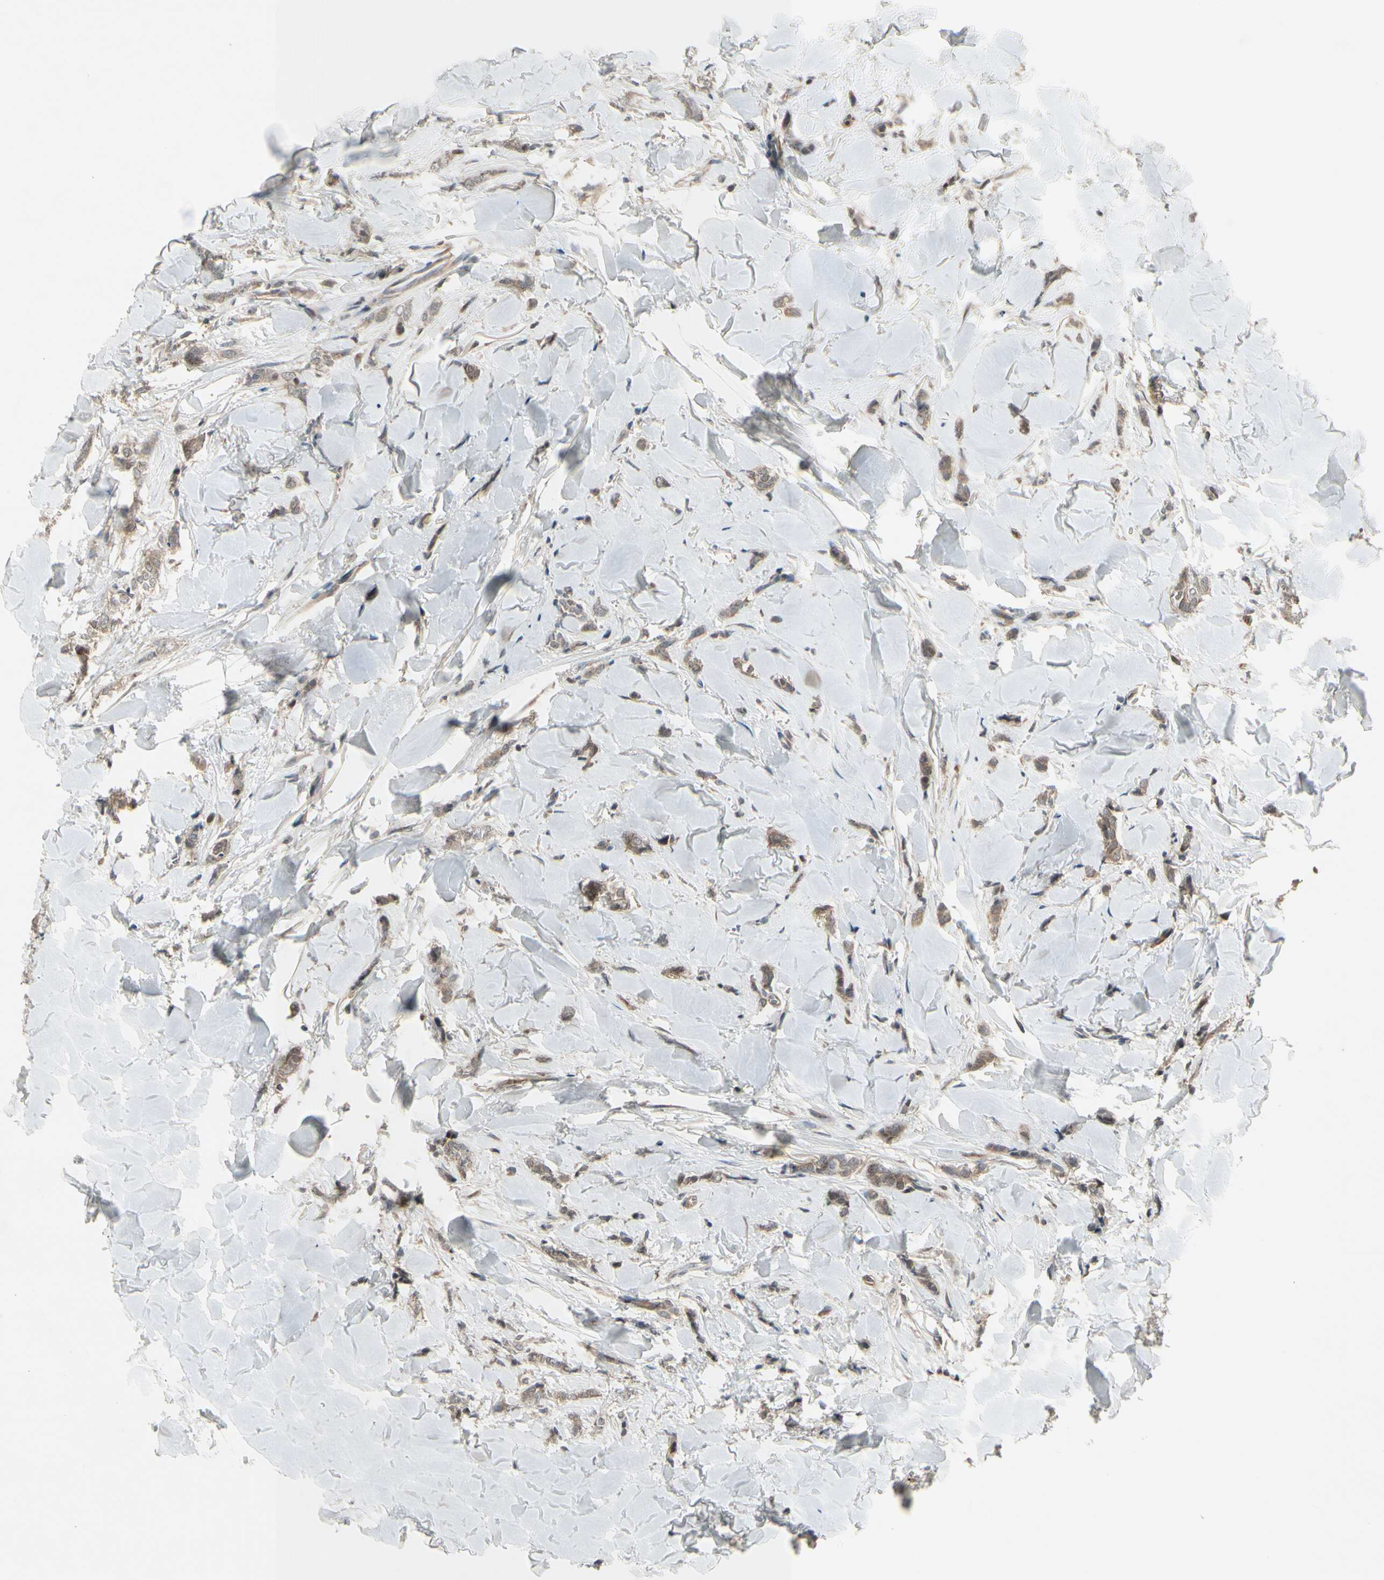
{"staining": {"intensity": "moderate", "quantity": ">75%", "location": "cytoplasmic/membranous"}, "tissue": "breast cancer", "cell_type": "Tumor cells", "image_type": "cancer", "snomed": [{"axis": "morphology", "description": "Lobular carcinoma"}, {"axis": "topography", "description": "Skin"}, {"axis": "topography", "description": "Breast"}], "caption": "Tumor cells display medium levels of moderate cytoplasmic/membranous positivity in about >75% of cells in breast lobular carcinoma. (Brightfield microscopy of DAB IHC at high magnification).", "gene": "FHDC1", "patient": {"sex": "female", "age": 46}}